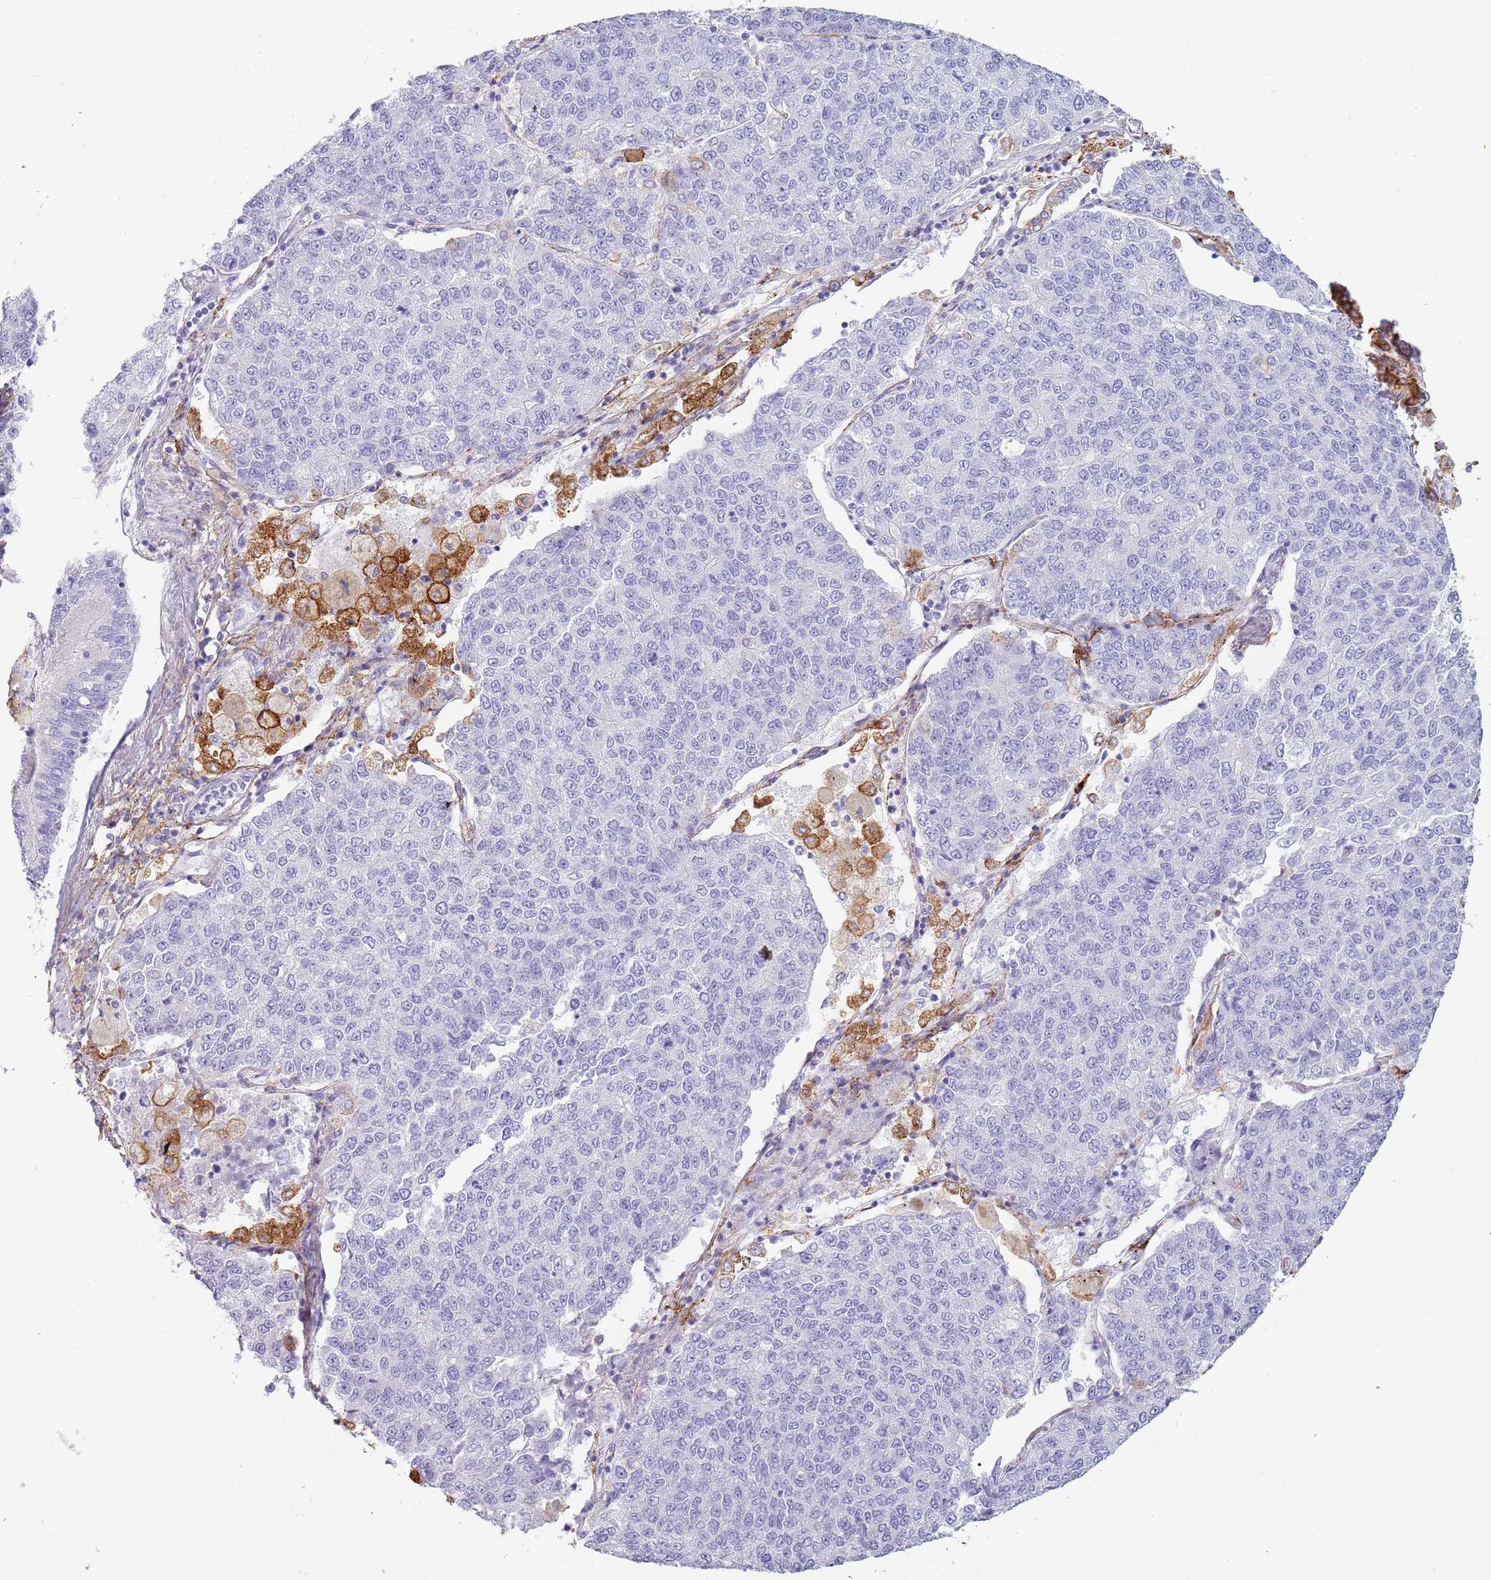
{"staining": {"intensity": "negative", "quantity": "none", "location": "none"}, "tissue": "lung cancer", "cell_type": "Tumor cells", "image_type": "cancer", "snomed": [{"axis": "morphology", "description": "Squamous cell carcinoma, NOS"}, {"axis": "topography", "description": "Lung"}], "caption": "Immunohistochemical staining of lung cancer exhibits no significant positivity in tumor cells. The staining is performed using DAB (3,3'-diaminobenzidine) brown chromogen with nuclei counter-stained in using hematoxylin.", "gene": "COLEC12", "patient": {"sex": "female", "age": 70}}